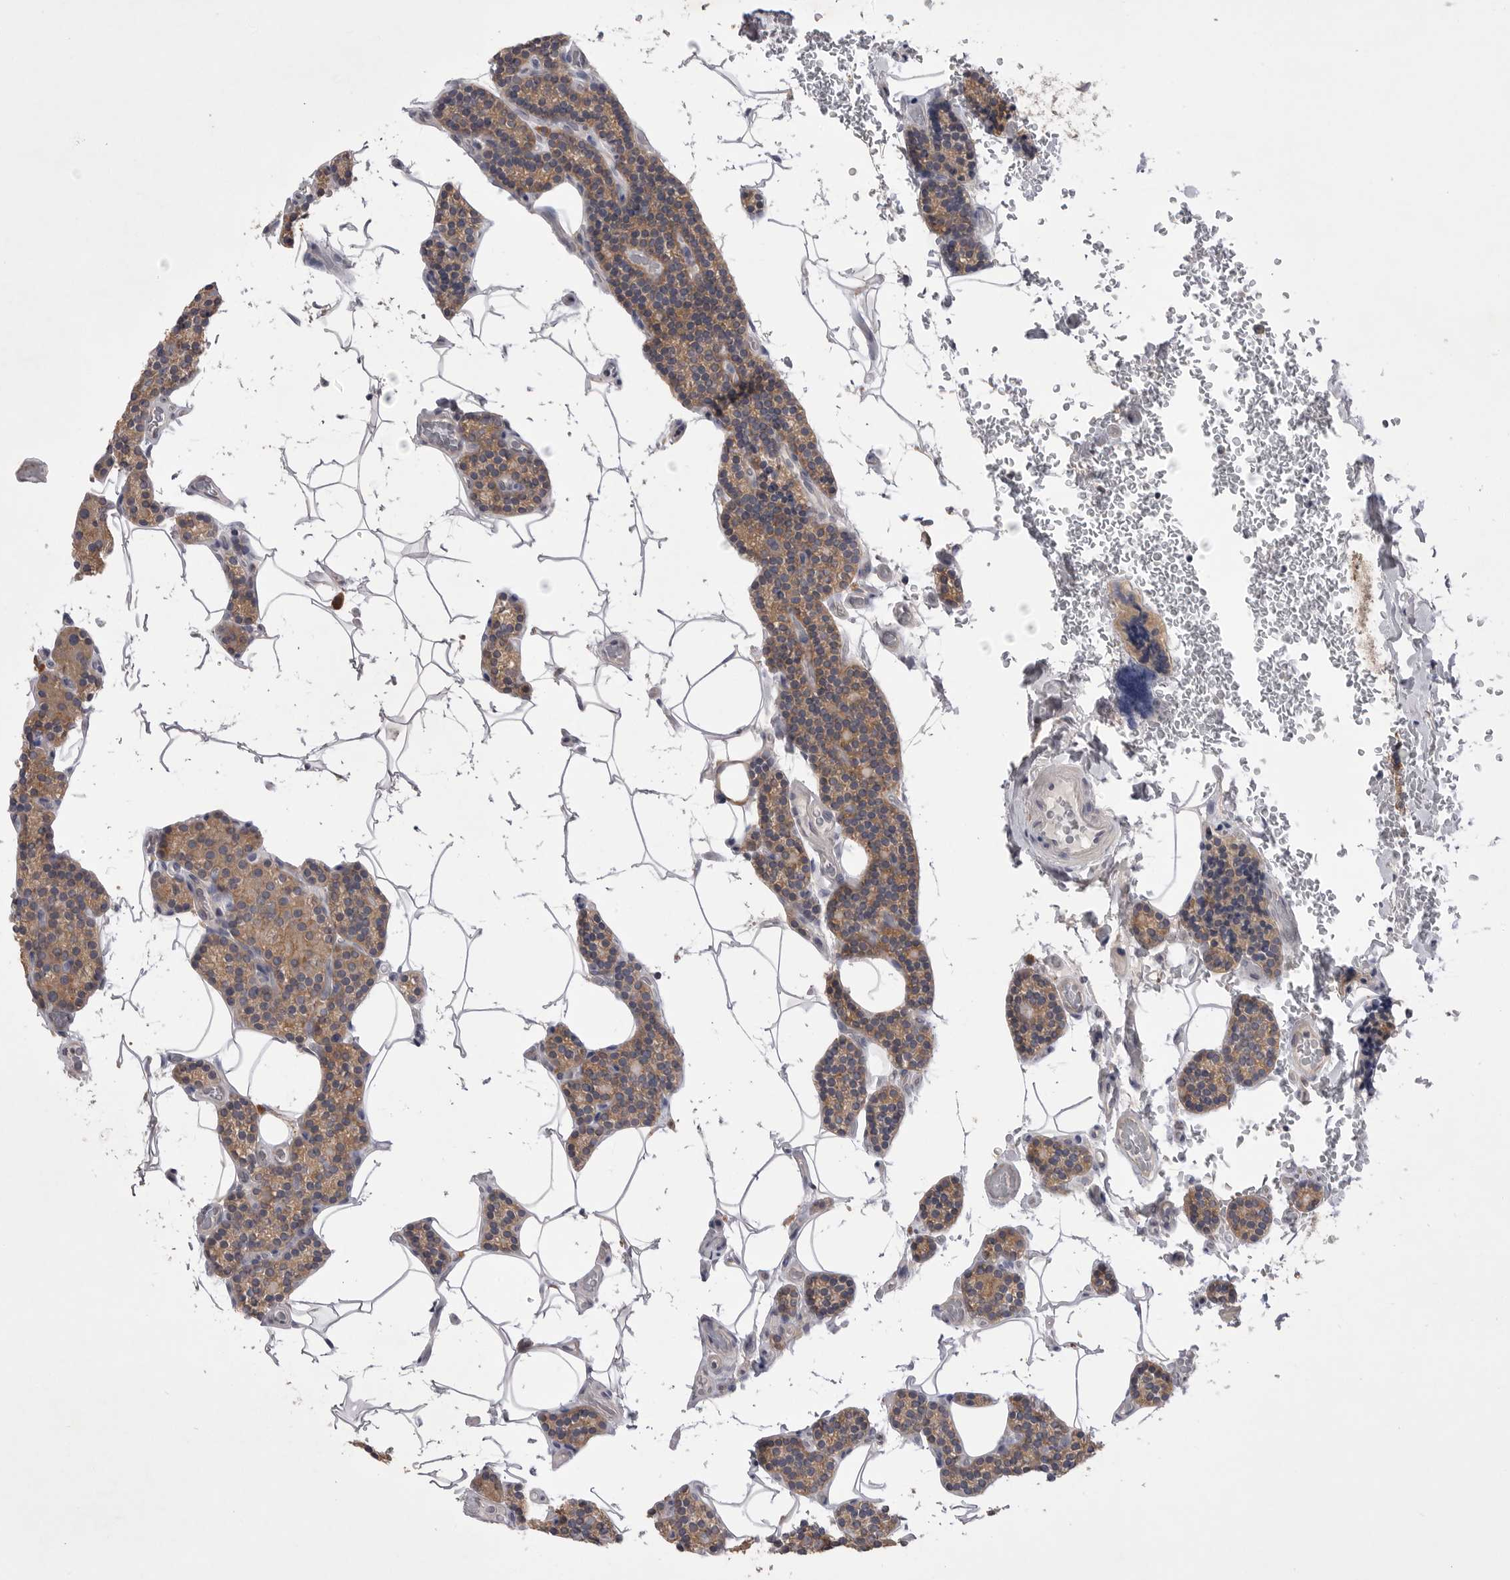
{"staining": {"intensity": "moderate", "quantity": ">75%", "location": "cytoplasmic/membranous"}, "tissue": "parathyroid gland", "cell_type": "Glandular cells", "image_type": "normal", "snomed": [{"axis": "morphology", "description": "Normal tissue, NOS"}, {"axis": "topography", "description": "Parathyroid gland"}], "caption": "A photomicrograph showing moderate cytoplasmic/membranous expression in approximately >75% of glandular cells in unremarkable parathyroid gland, as visualized by brown immunohistochemical staining.", "gene": "VAC14", "patient": {"sex": "male", "age": 52}}